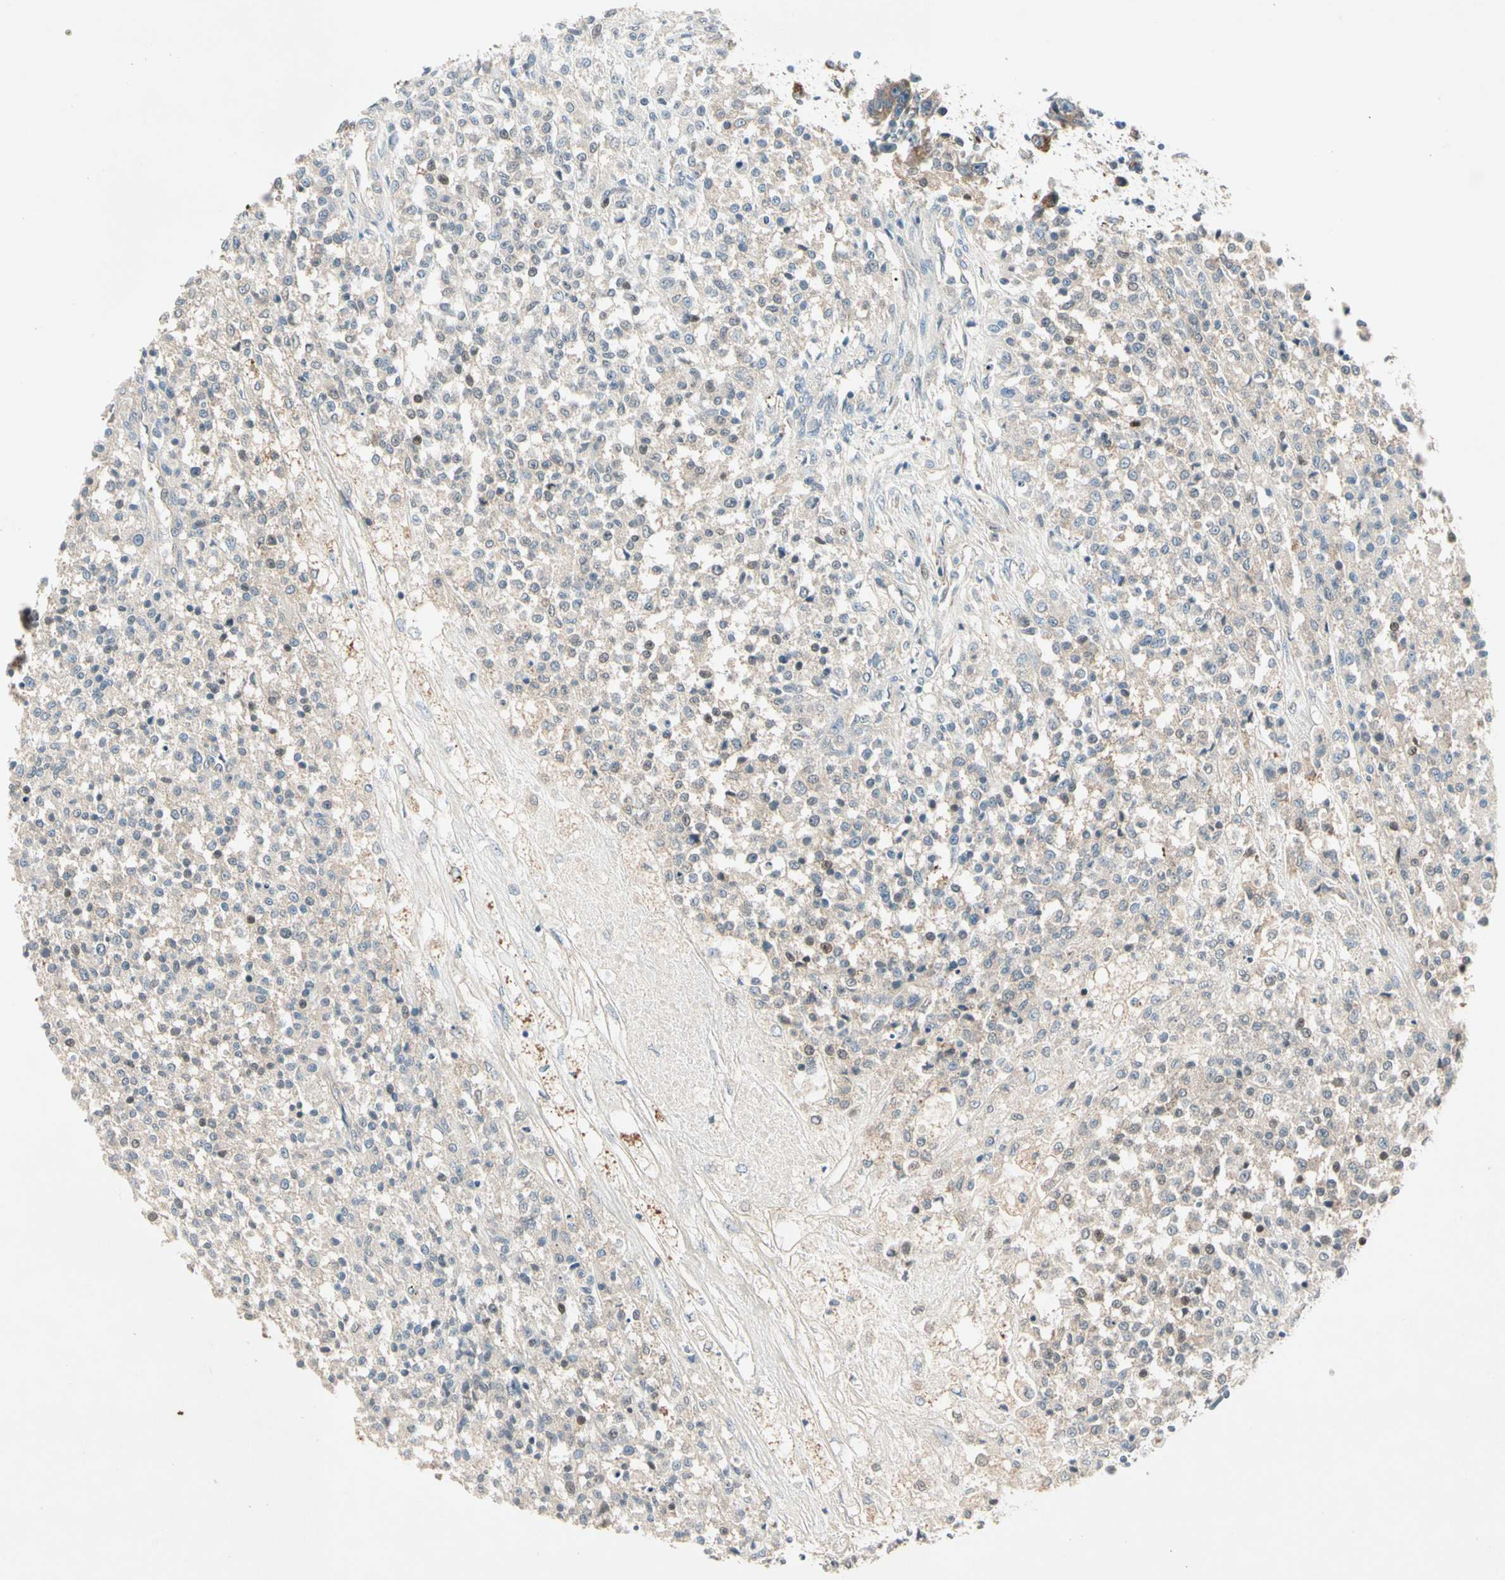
{"staining": {"intensity": "weak", "quantity": "<25%", "location": "cytoplasmic/membranous"}, "tissue": "testis cancer", "cell_type": "Tumor cells", "image_type": "cancer", "snomed": [{"axis": "morphology", "description": "Seminoma, NOS"}, {"axis": "topography", "description": "Testis"}], "caption": "Histopathology image shows no significant protein expression in tumor cells of testis cancer.", "gene": "IL1R1", "patient": {"sex": "male", "age": 59}}